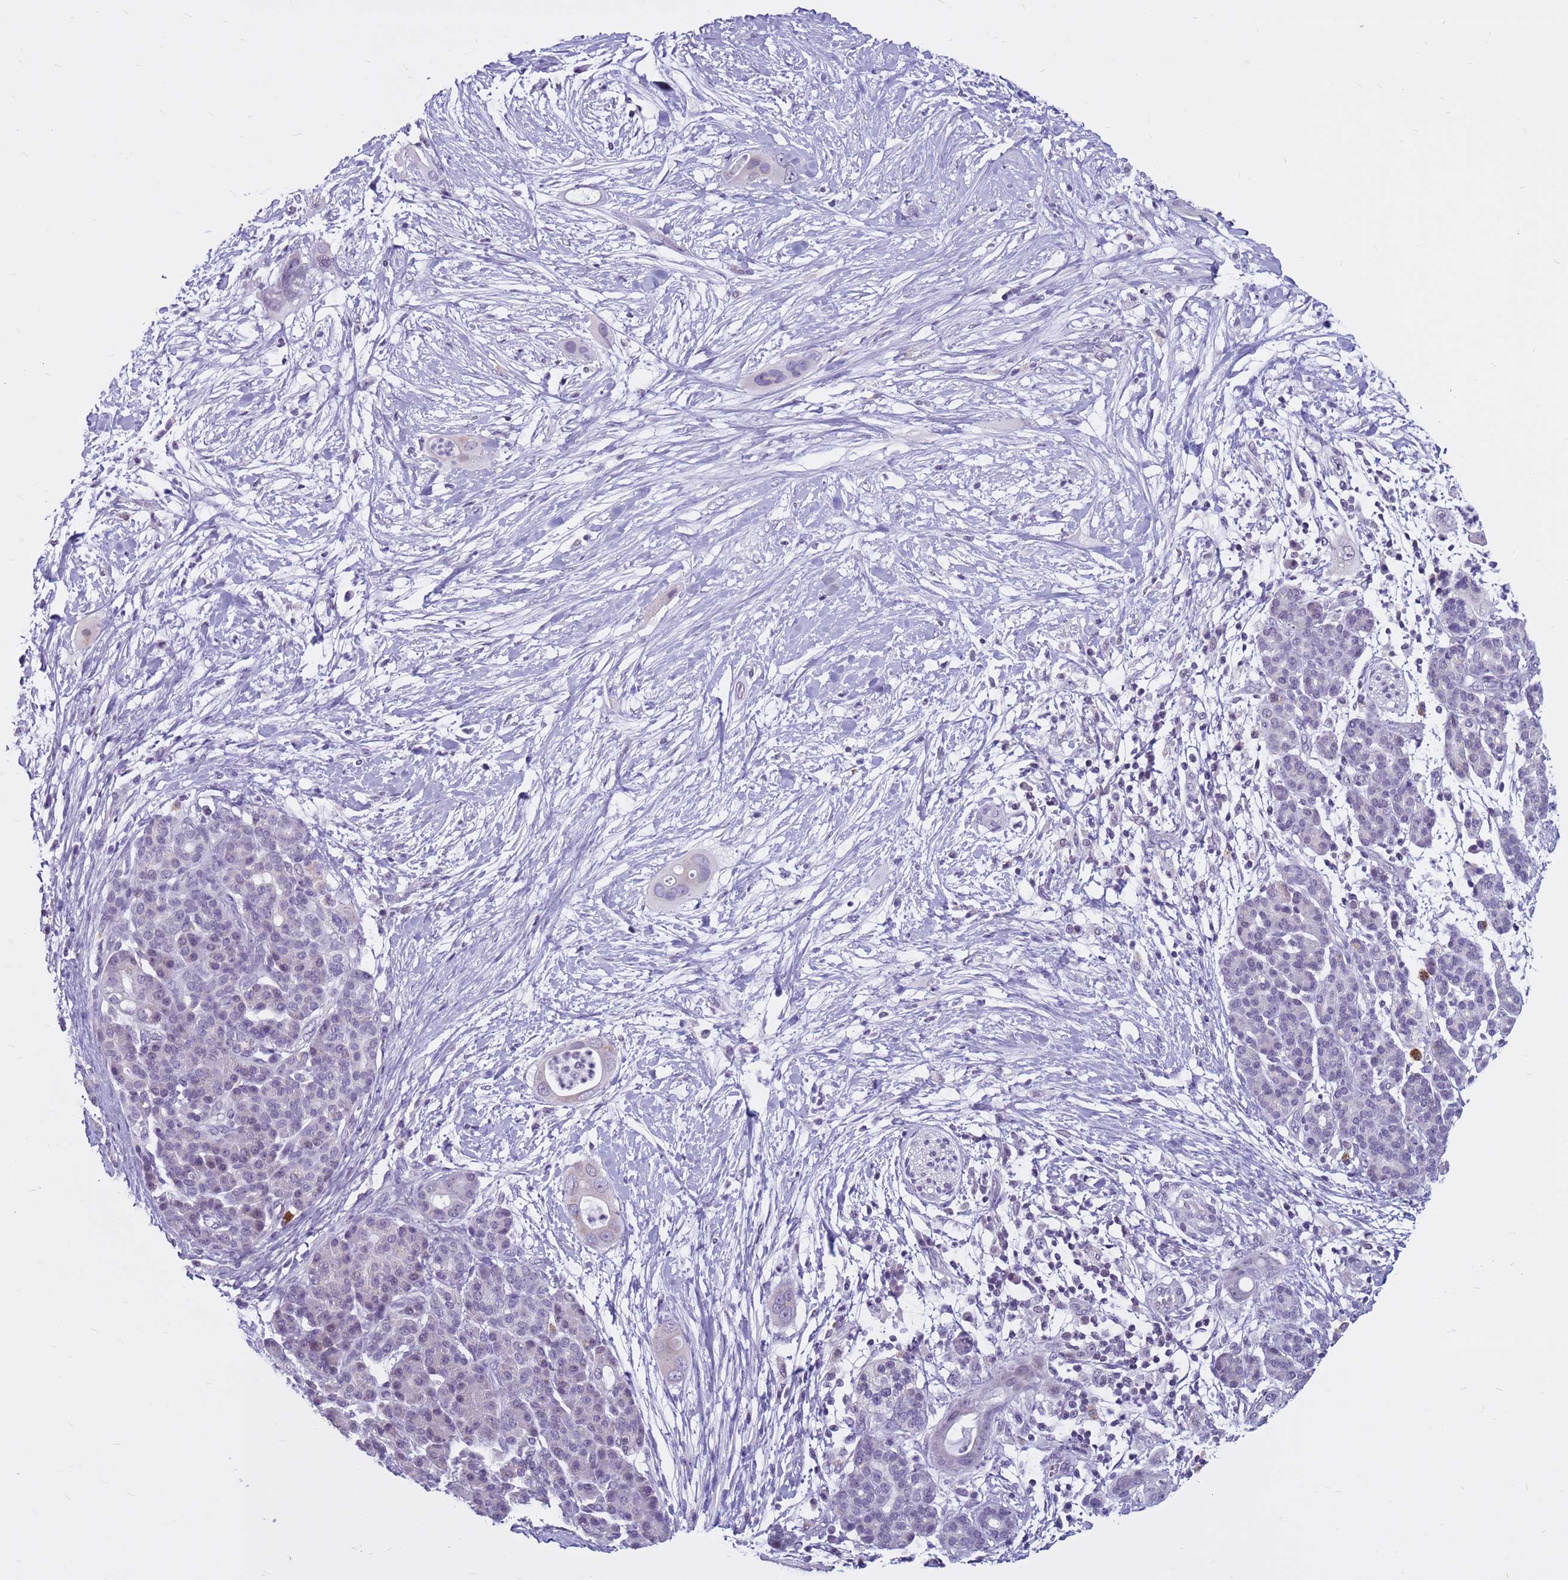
{"staining": {"intensity": "negative", "quantity": "none", "location": "none"}, "tissue": "pancreatic cancer", "cell_type": "Tumor cells", "image_type": "cancer", "snomed": [{"axis": "morphology", "description": "Adenocarcinoma, NOS"}, {"axis": "topography", "description": "Pancreas"}], "caption": "Immunohistochemical staining of pancreatic cancer (adenocarcinoma) shows no significant positivity in tumor cells.", "gene": "CDK2AP2", "patient": {"sex": "male", "age": 59}}